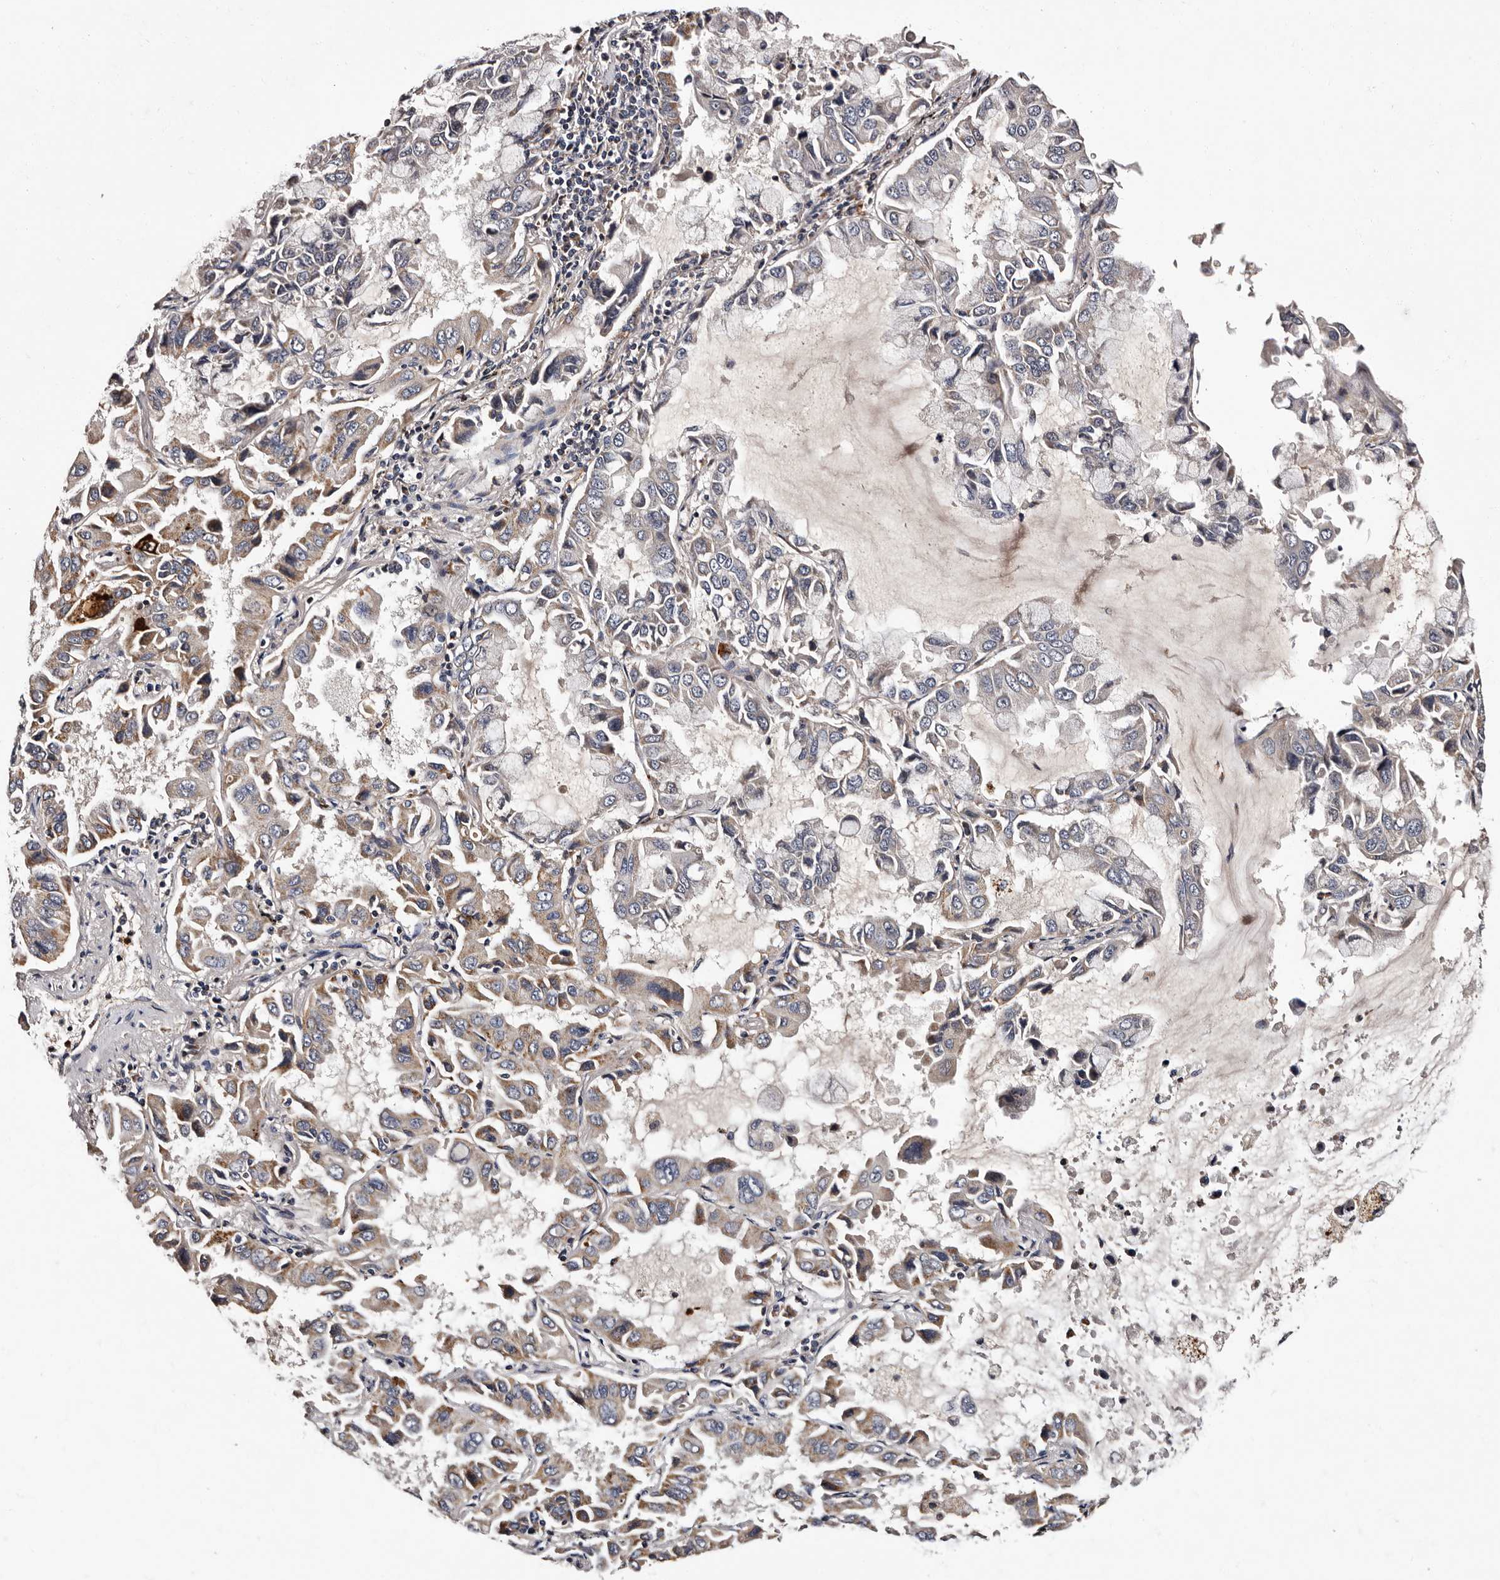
{"staining": {"intensity": "weak", "quantity": "<25%", "location": "cytoplasmic/membranous"}, "tissue": "lung cancer", "cell_type": "Tumor cells", "image_type": "cancer", "snomed": [{"axis": "morphology", "description": "Adenocarcinoma, NOS"}, {"axis": "topography", "description": "Lung"}], "caption": "Immunohistochemical staining of lung cancer (adenocarcinoma) demonstrates no significant positivity in tumor cells.", "gene": "ADCK5", "patient": {"sex": "male", "age": 64}}